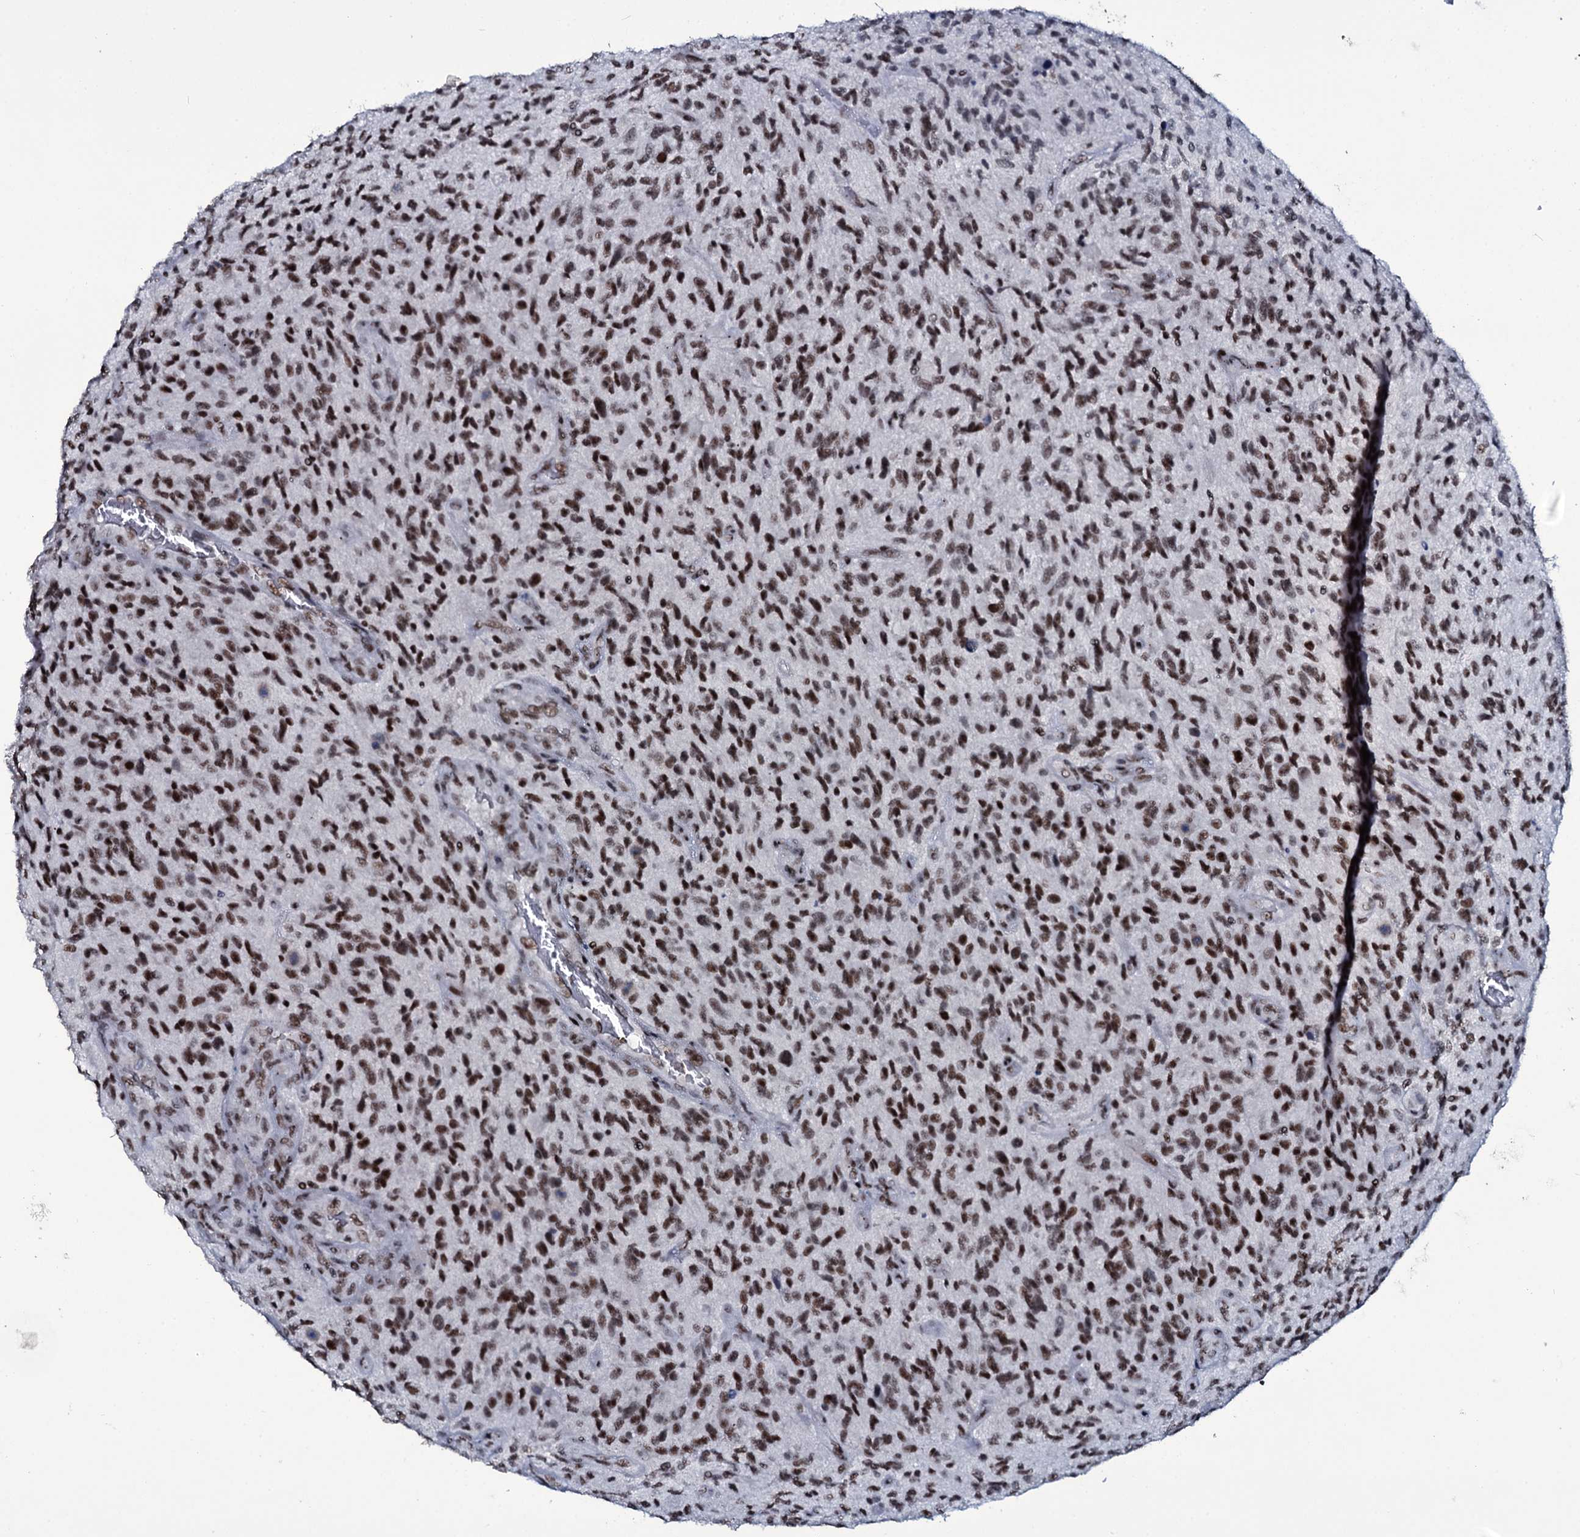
{"staining": {"intensity": "moderate", "quantity": ">75%", "location": "nuclear"}, "tissue": "glioma", "cell_type": "Tumor cells", "image_type": "cancer", "snomed": [{"axis": "morphology", "description": "Glioma, malignant, High grade"}, {"axis": "topography", "description": "Brain"}], "caption": "High-power microscopy captured an immunohistochemistry micrograph of glioma, revealing moderate nuclear positivity in about >75% of tumor cells. The staining is performed using DAB (3,3'-diaminobenzidine) brown chromogen to label protein expression. The nuclei are counter-stained blue using hematoxylin.", "gene": "ZMIZ2", "patient": {"sex": "male", "age": 47}}